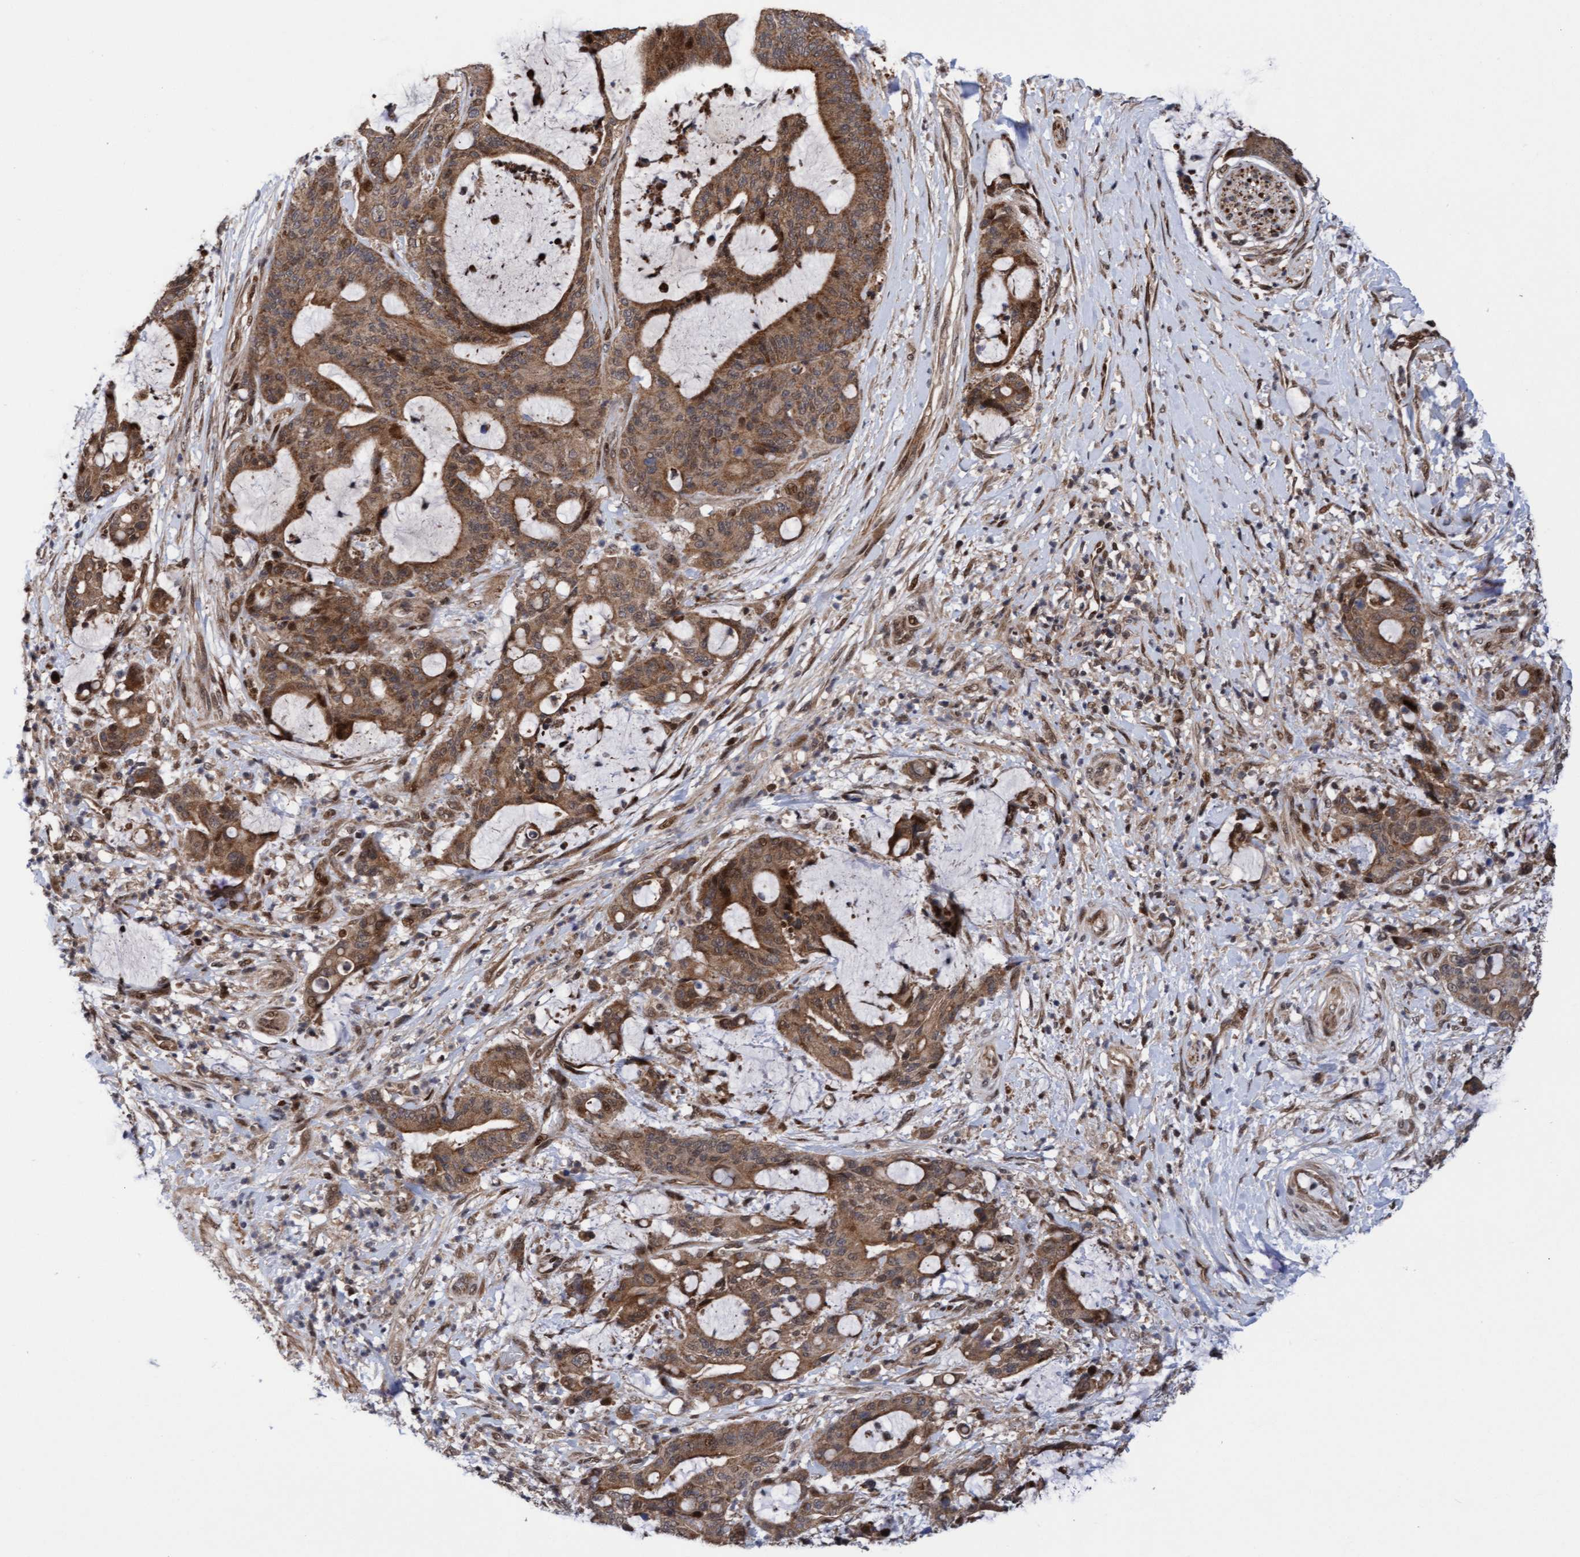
{"staining": {"intensity": "moderate", "quantity": ">75%", "location": "cytoplasmic/membranous,nuclear"}, "tissue": "liver cancer", "cell_type": "Tumor cells", "image_type": "cancer", "snomed": [{"axis": "morphology", "description": "Normal tissue, NOS"}, {"axis": "morphology", "description": "Cholangiocarcinoma"}, {"axis": "topography", "description": "Liver"}, {"axis": "topography", "description": "Peripheral nerve tissue"}], "caption": "Protein staining of cholangiocarcinoma (liver) tissue demonstrates moderate cytoplasmic/membranous and nuclear staining in approximately >75% of tumor cells.", "gene": "ITFG1", "patient": {"sex": "female", "age": 73}}